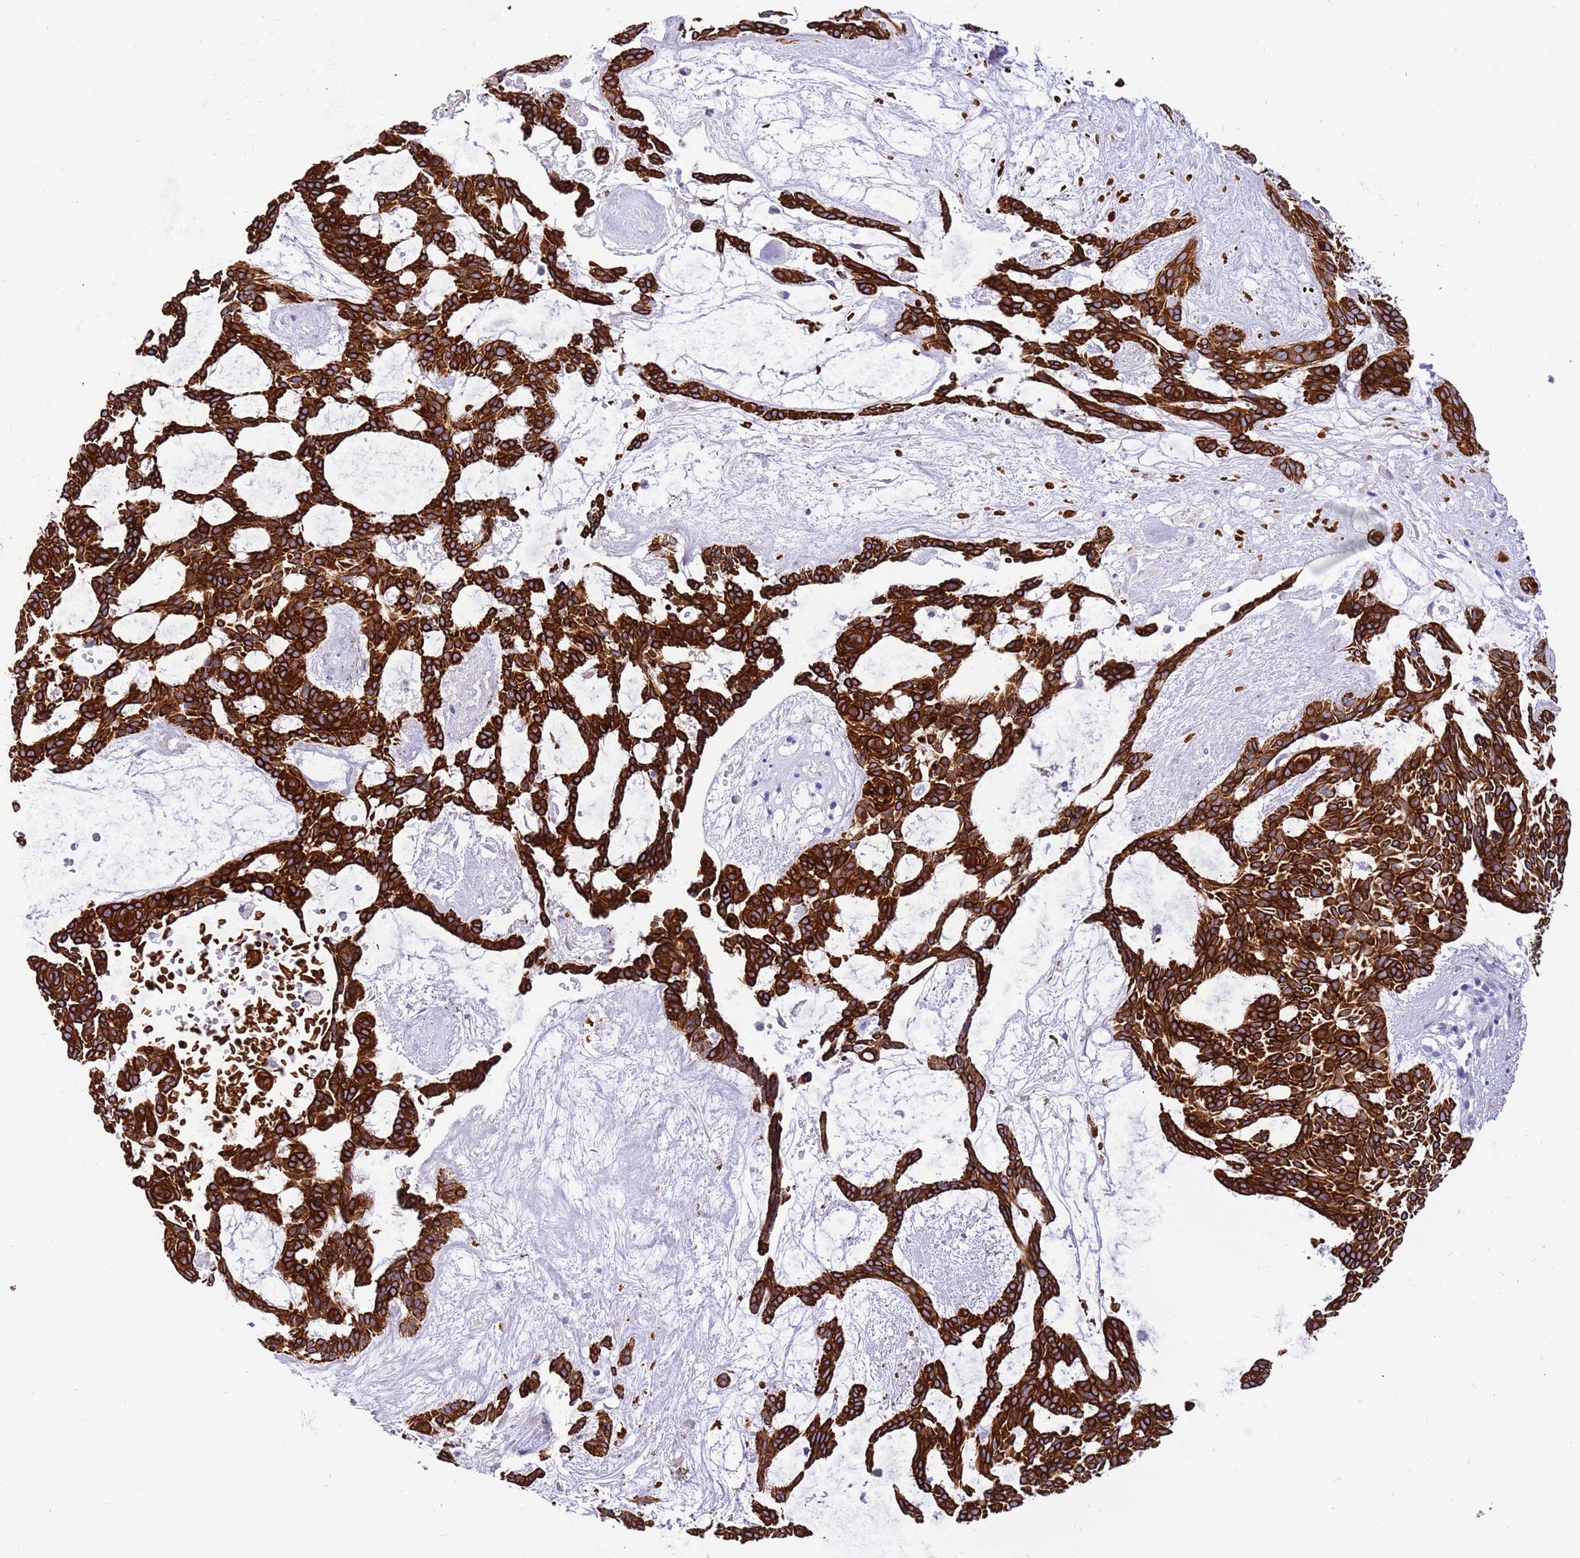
{"staining": {"intensity": "strong", "quantity": ">75%", "location": "cytoplasmic/membranous"}, "tissue": "skin cancer", "cell_type": "Tumor cells", "image_type": "cancer", "snomed": [{"axis": "morphology", "description": "Basal cell carcinoma"}, {"axis": "topography", "description": "Skin"}], "caption": "Human basal cell carcinoma (skin) stained for a protein (brown) exhibits strong cytoplasmic/membranous positive expression in about >75% of tumor cells.", "gene": "R3HDM4", "patient": {"sex": "male", "age": 61}}